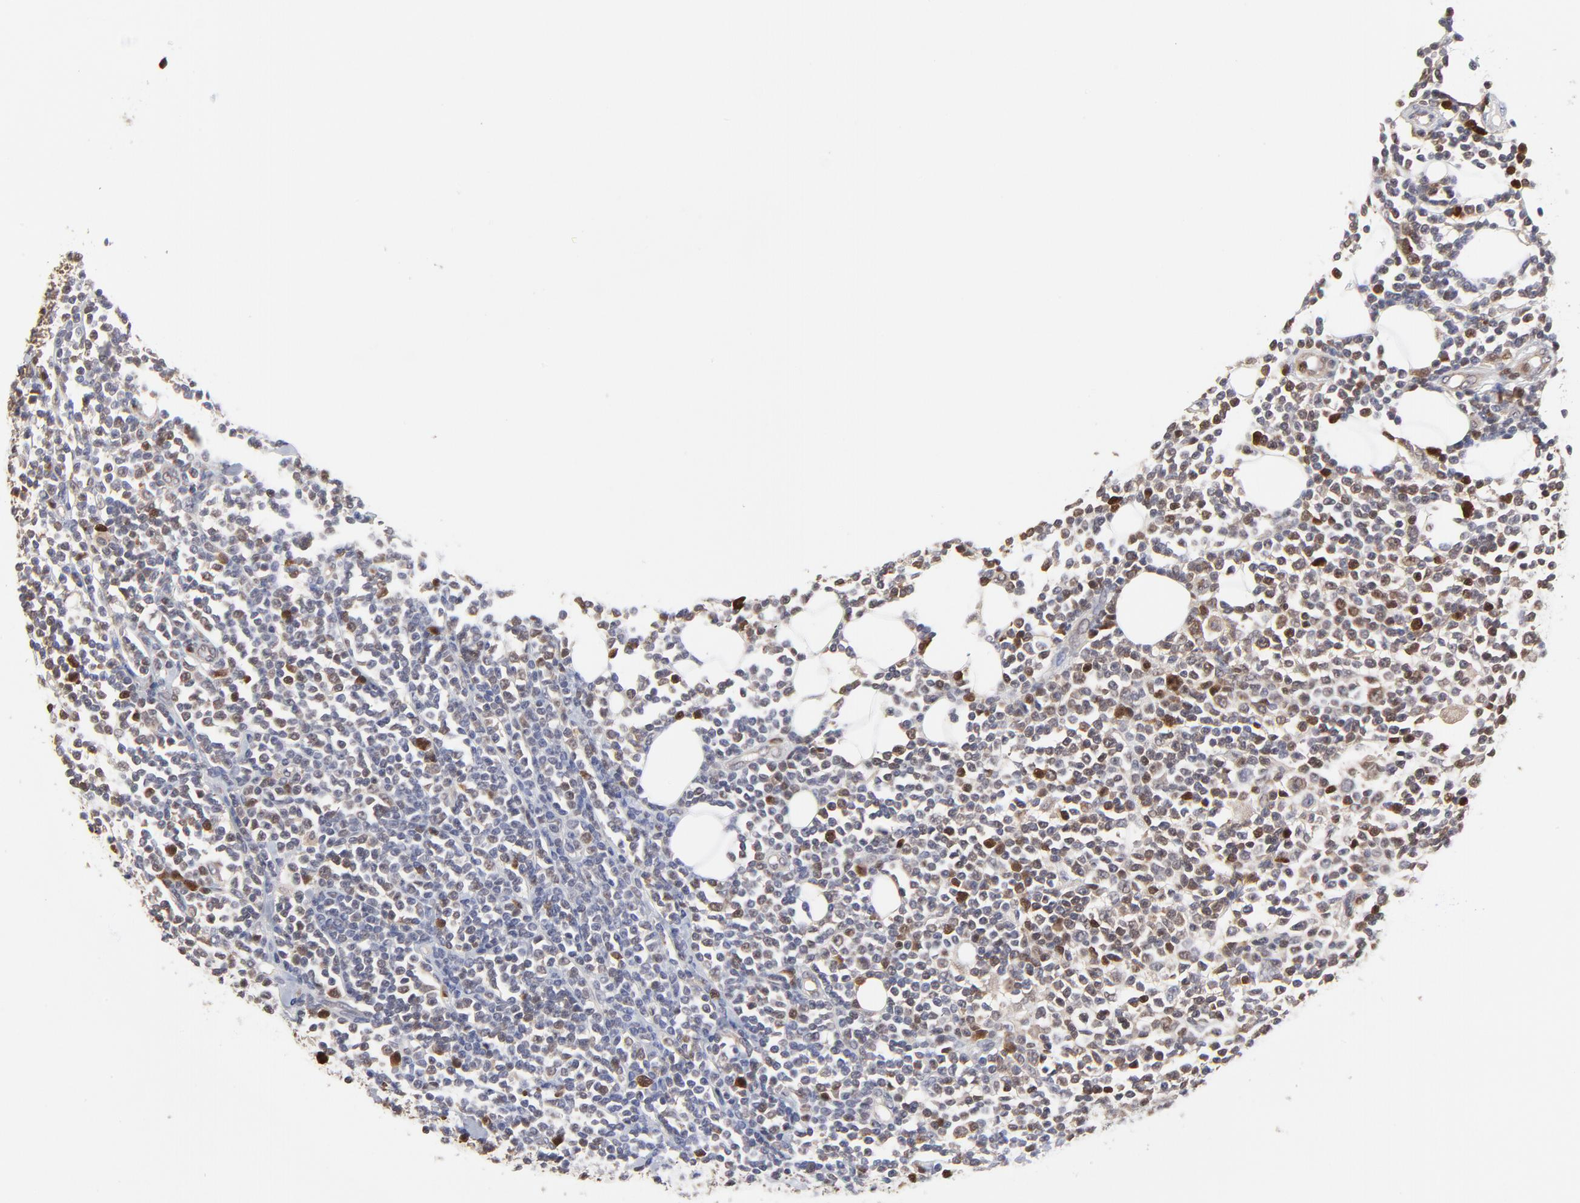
{"staining": {"intensity": "moderate", "quantity": "<25%", "location": "cytoplasmic/membranous"}, "tissue": "lymphoma", "cell_type": "Tumor cells", "image_type": "cancer", "snomed": [{"axis": "morphology", "description": "Malignant lymphoma, non-Hodgkin's type, Low grade"}, {"axis": "topography", "description": "Soft tissue"}], "caption": "Lymphoma stained with DAB (3,3'-diaminobenzidine) immunohistochemistry shows low levels of moderate cytoplasmic/membranous expression in about <25% of tumor cells. (DAB = brown stain, brightfield microscopy at high magnification).", "gene": "CASP3", "patient": {"sex": "male", "age": 92}}